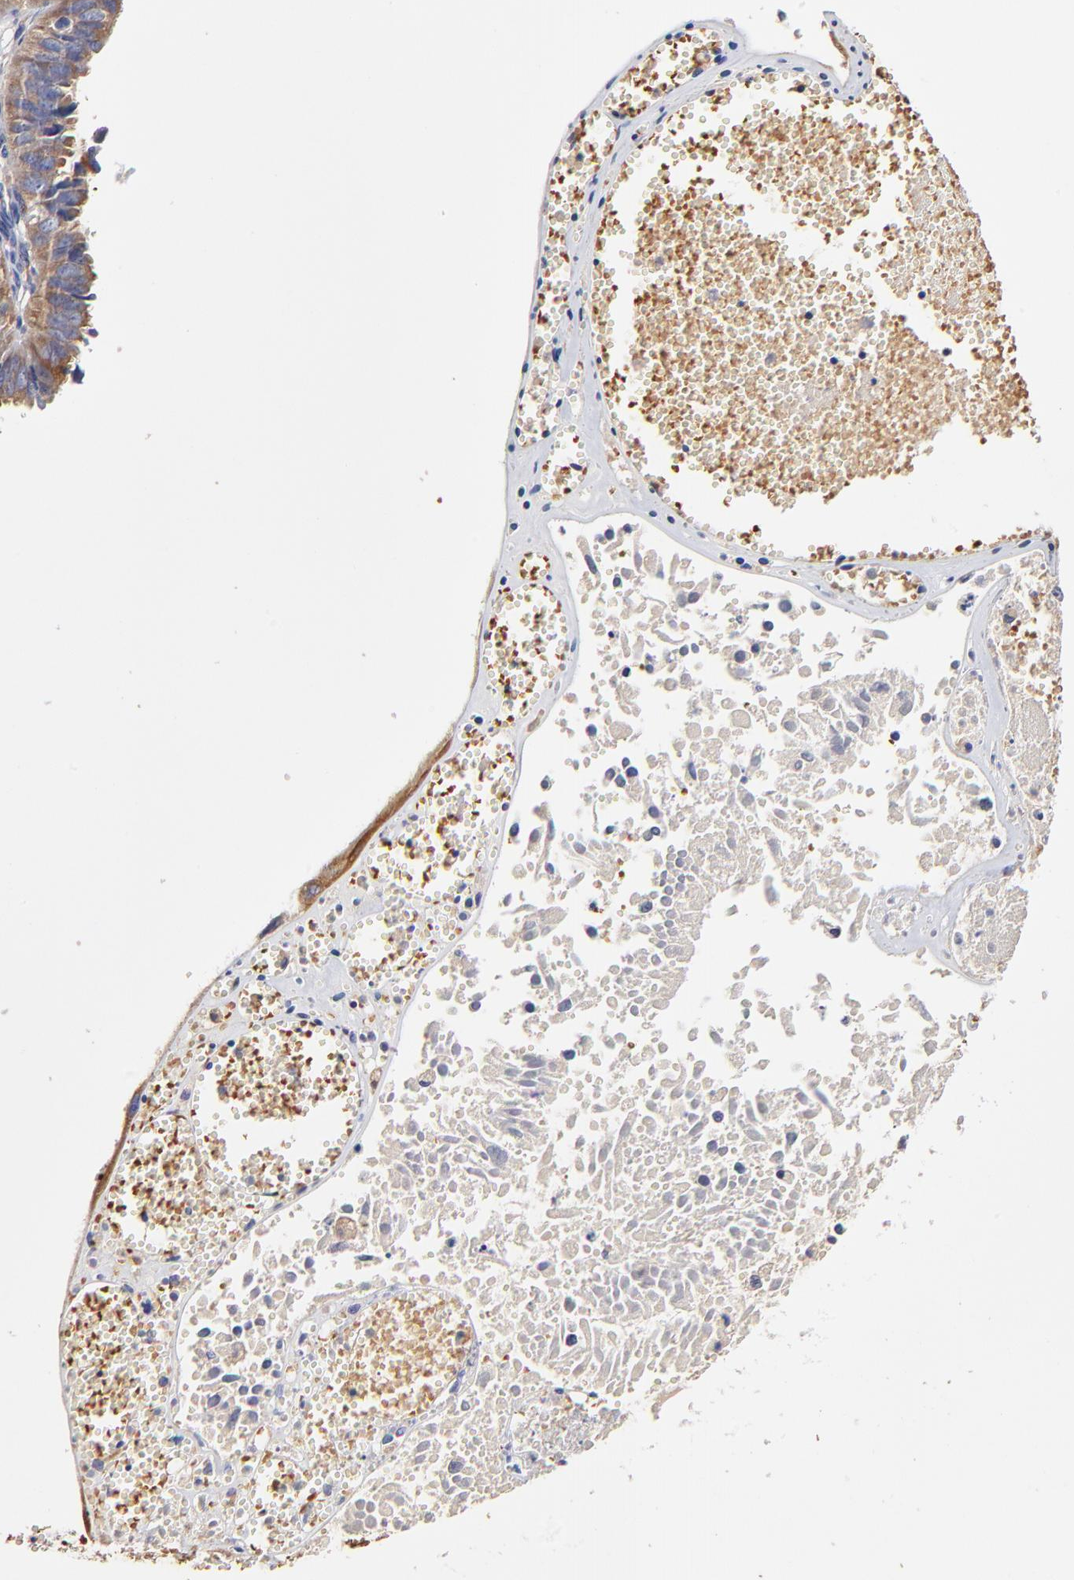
{"staining": {"intensity": "moderate", "quantity": ">75%", "location": "cytoplasmic/membranous"}, "tissue": "ovarian cancer", "cell_type": "Tumor cells", "image_type": "cancer", "snomed": [{"axis": "morphology", "description": "Carcinoma, endometroid"}, {"axis": "topography", "description": "Ovary"}], "caption": "This image displays IHC staining of endometroid carcinoma (ovarian), with medium moderate cytoplasmic/membranous staining in approximately >75% of tumor cells.", "gene": "CD2AP", "patient": {"sex": "female", "age": 85}}